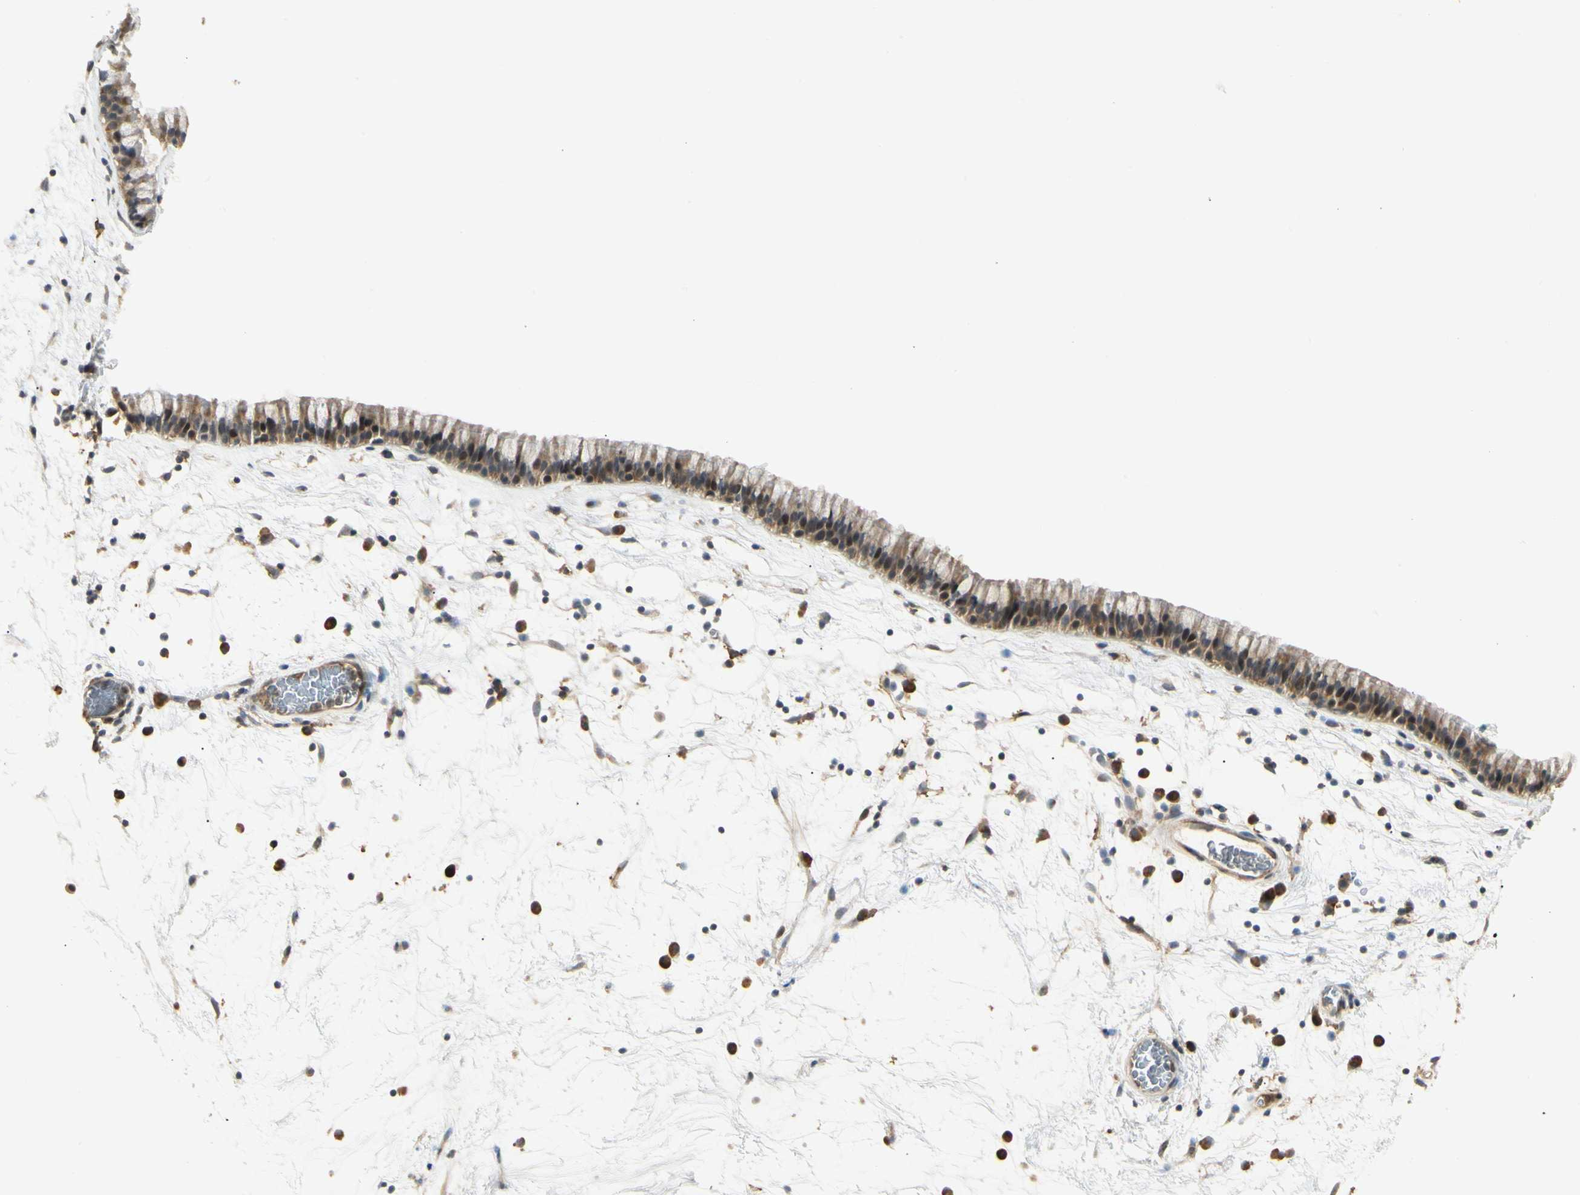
{"staining": {"intensity": "moderate", "quantity": ">75%", "location": "cytoplasmic/membranous"}, "tissue": "nasopharynx", "cell_type": "Respiratory epithelial cells", "image_type": "normal", "snomed": [{"axis": "morphology", "description": "Normal tissue, NOS"}, {"axis": "morphology", "description": "Inflammation, NOS"}, {"axis": "topography", "description": "Nasopharynx"}], "caption": "Moderate cytoplasmic/membranous positivity for a protein is appreciated in approximately >75% of respiratory epithelial cells of benign nasopharynx using immunohistochemistry.", "gene": "FNDC3B", "patient": {"sex": "male", "age": 48}}